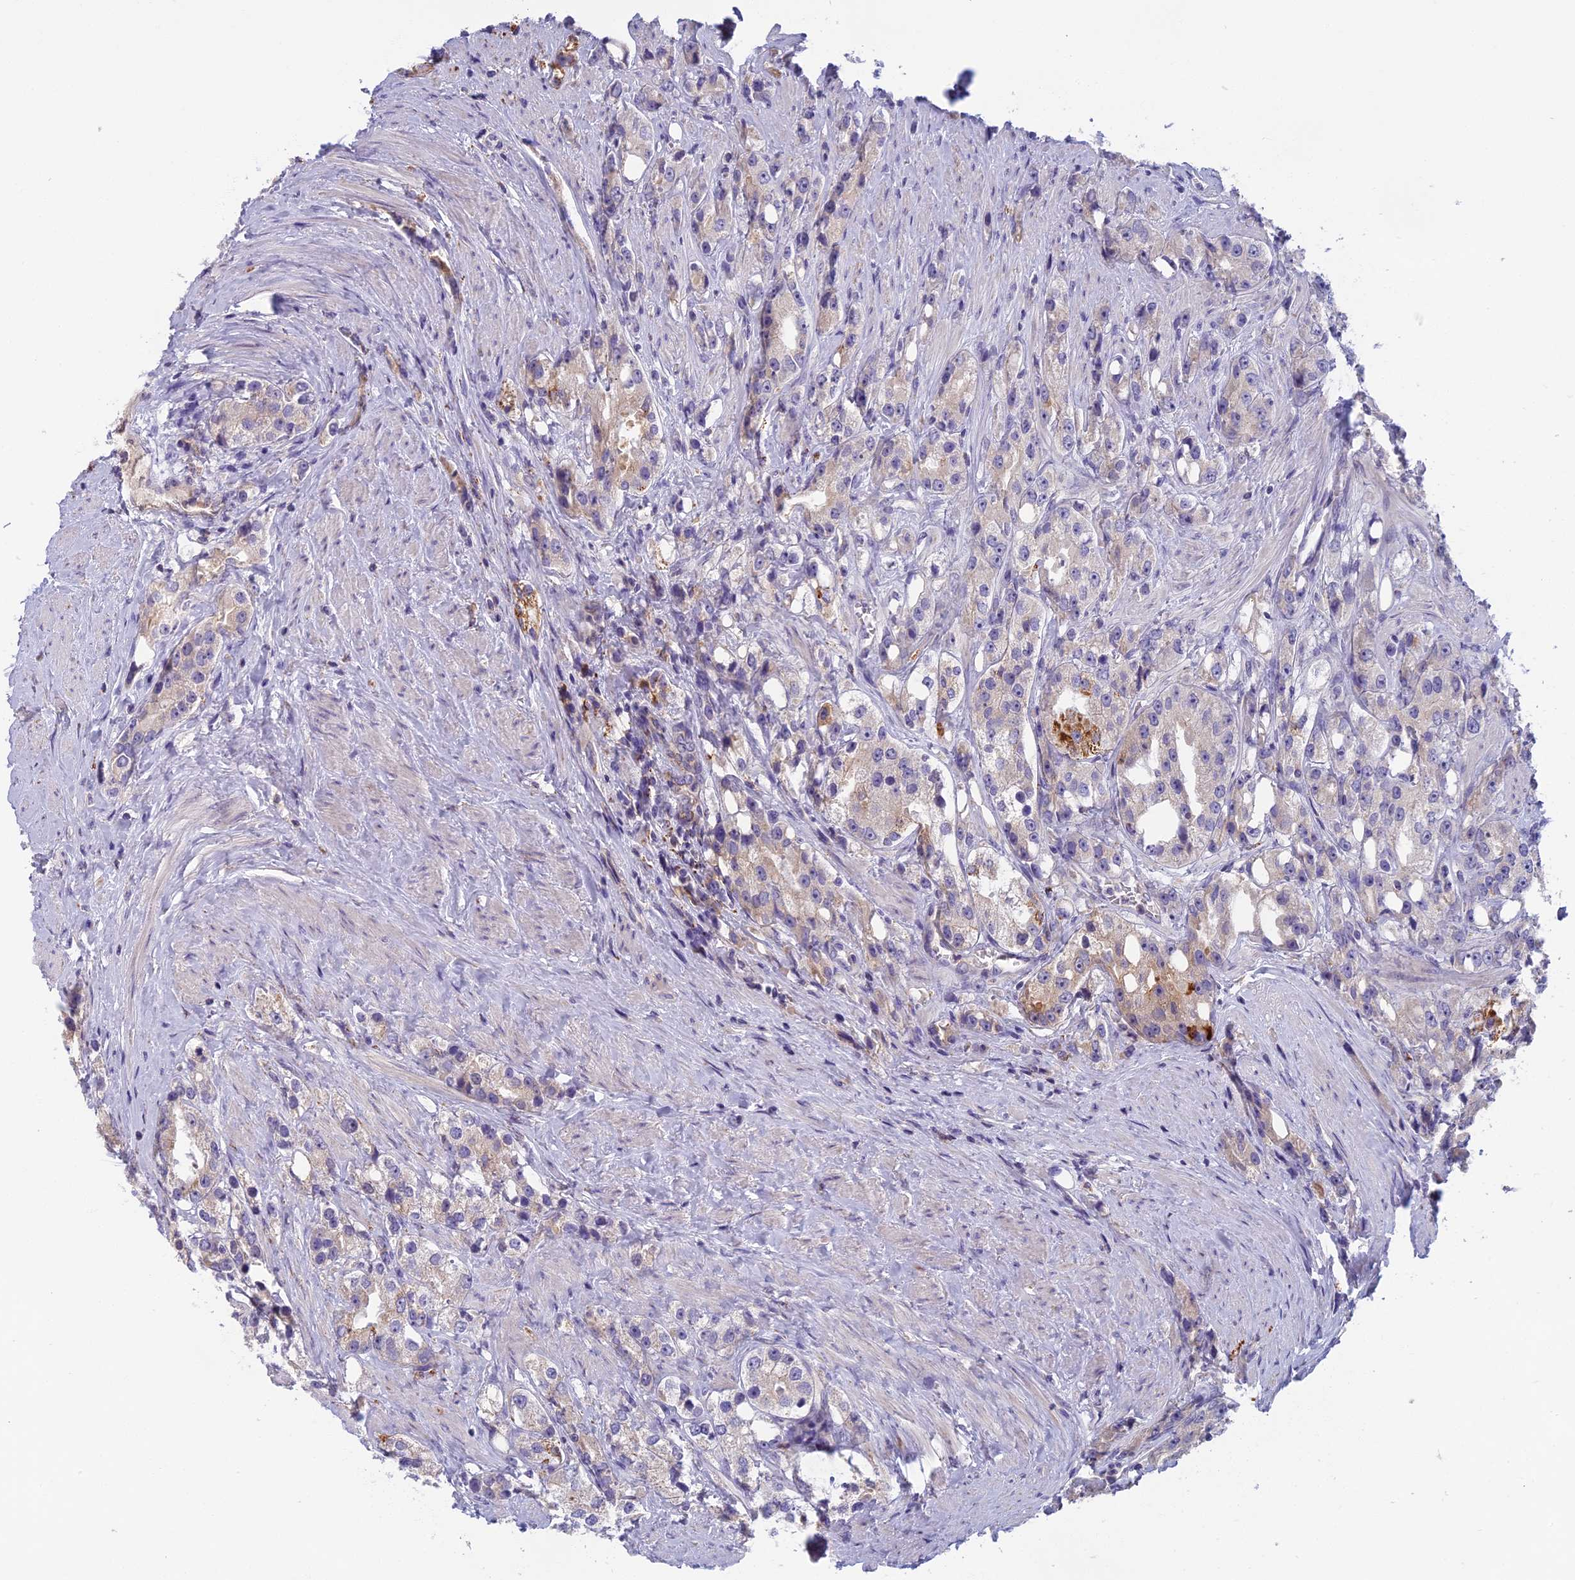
{"staining": {"intensity": "weak", "quantity": "<25%", "location": "cytoplasmic/membranous"}, "tissue": "prostate cancer", "cell_type": "Tumor cells", "image_type": "cancer", "snomed": [{"axis": "morphology", "description": "Adenocarcinoma, NOS"}, {"axis": "topography", "description": "Prostate"}], "caption": "A photomicrograph of human prostate cancer (adenocarcinoma) is negative for staining in tumor cells.", "gene": "SEMA7A", "patient": {"sex": "male", "age": 79}}